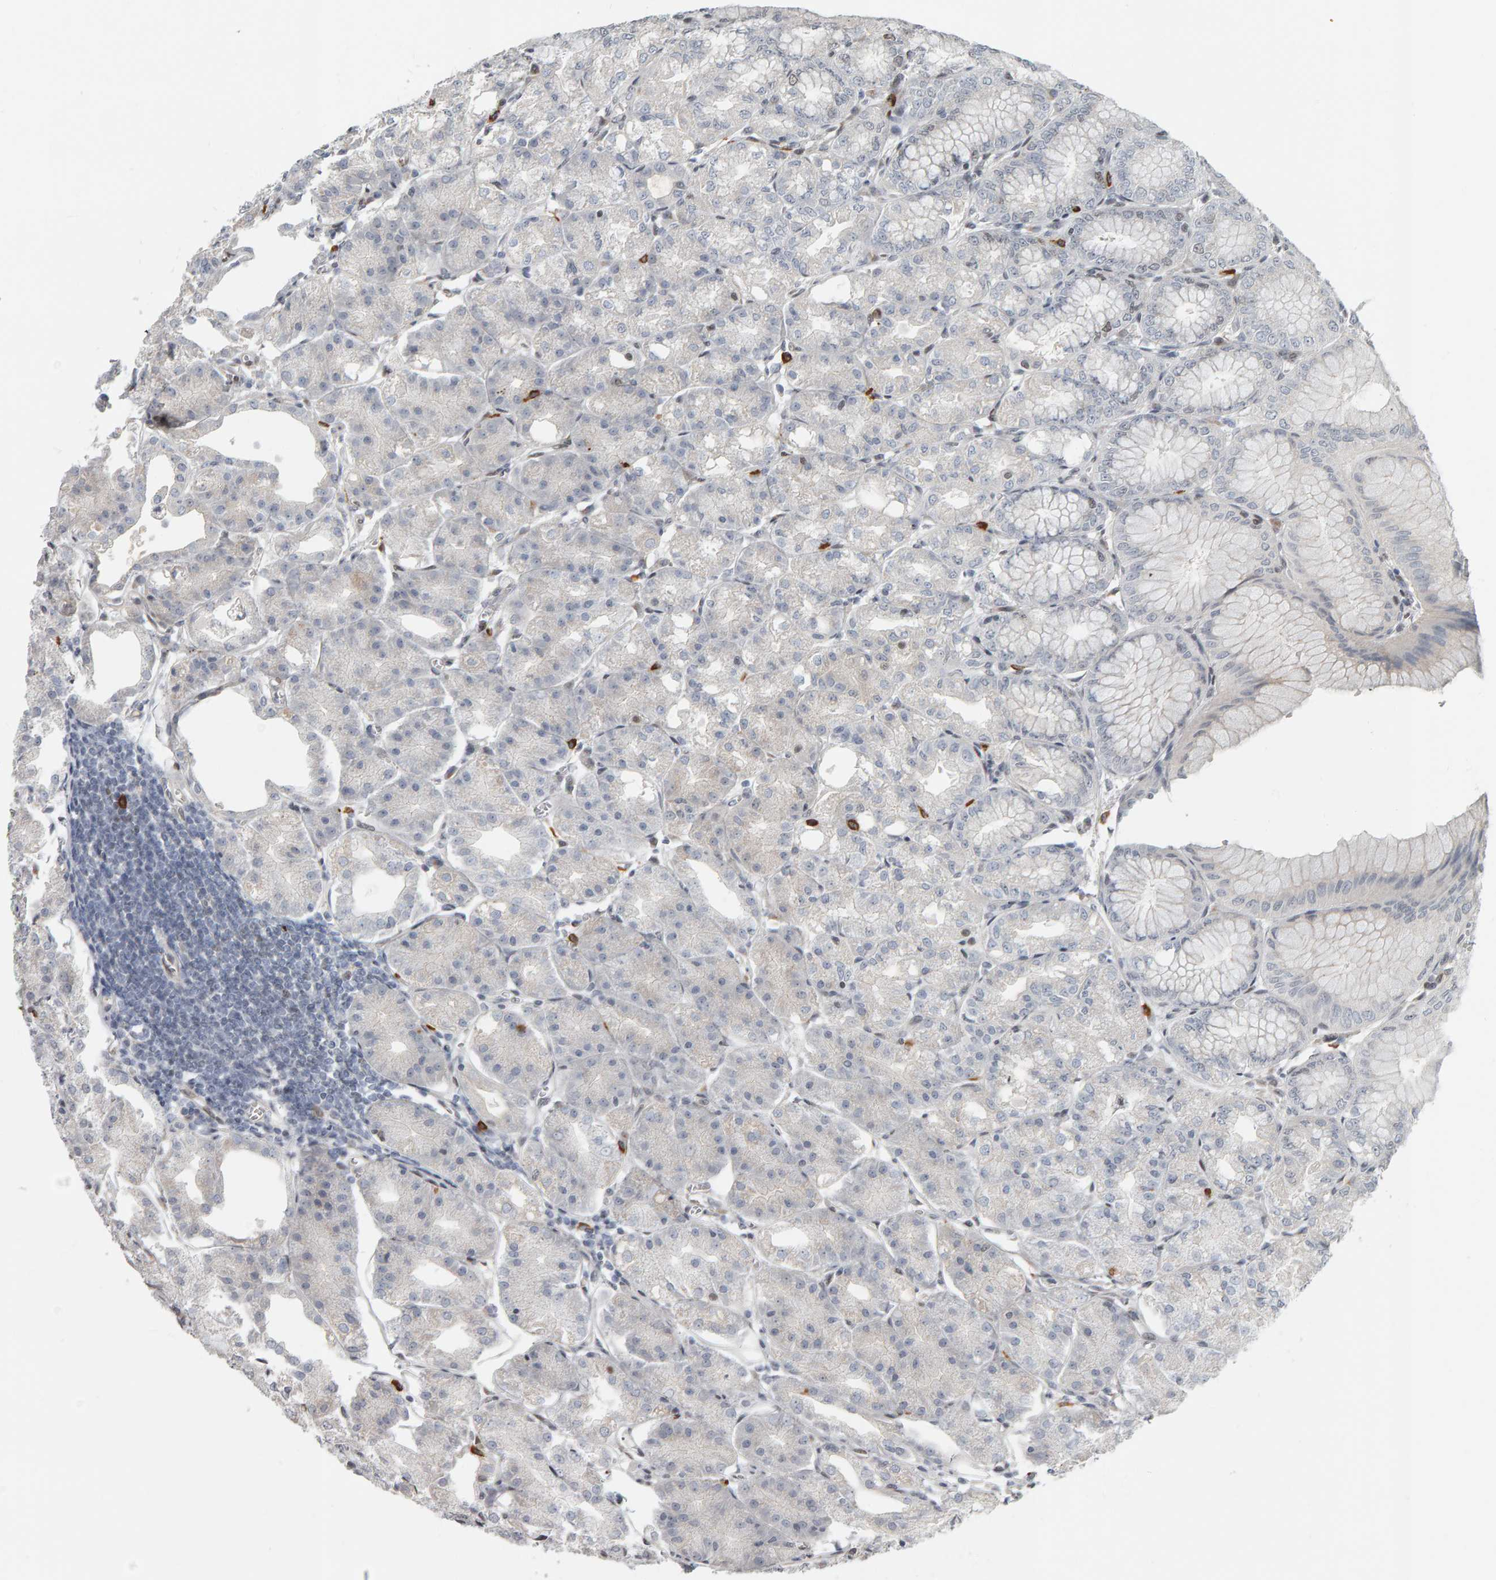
{"staining": {"intensity": "moderate", "quantity": "<25%", "location": "nuclear"}, "tissue": "stomach", "cell_type": "Glandular cells", "image_type": "normal", "snomed": [{"axis": "morphology", "description": "Normal tissue, NOS"}, {"axis": "topography", "description": "Stomach, lower"}], "caption": "Glandular cells demonstrate low levels of moderate nuclear staining in approximately <25% of cells in unremarkable human stomach.", "gene": "ATF7IP", "patient": {"sex": "male", "age": 71}}